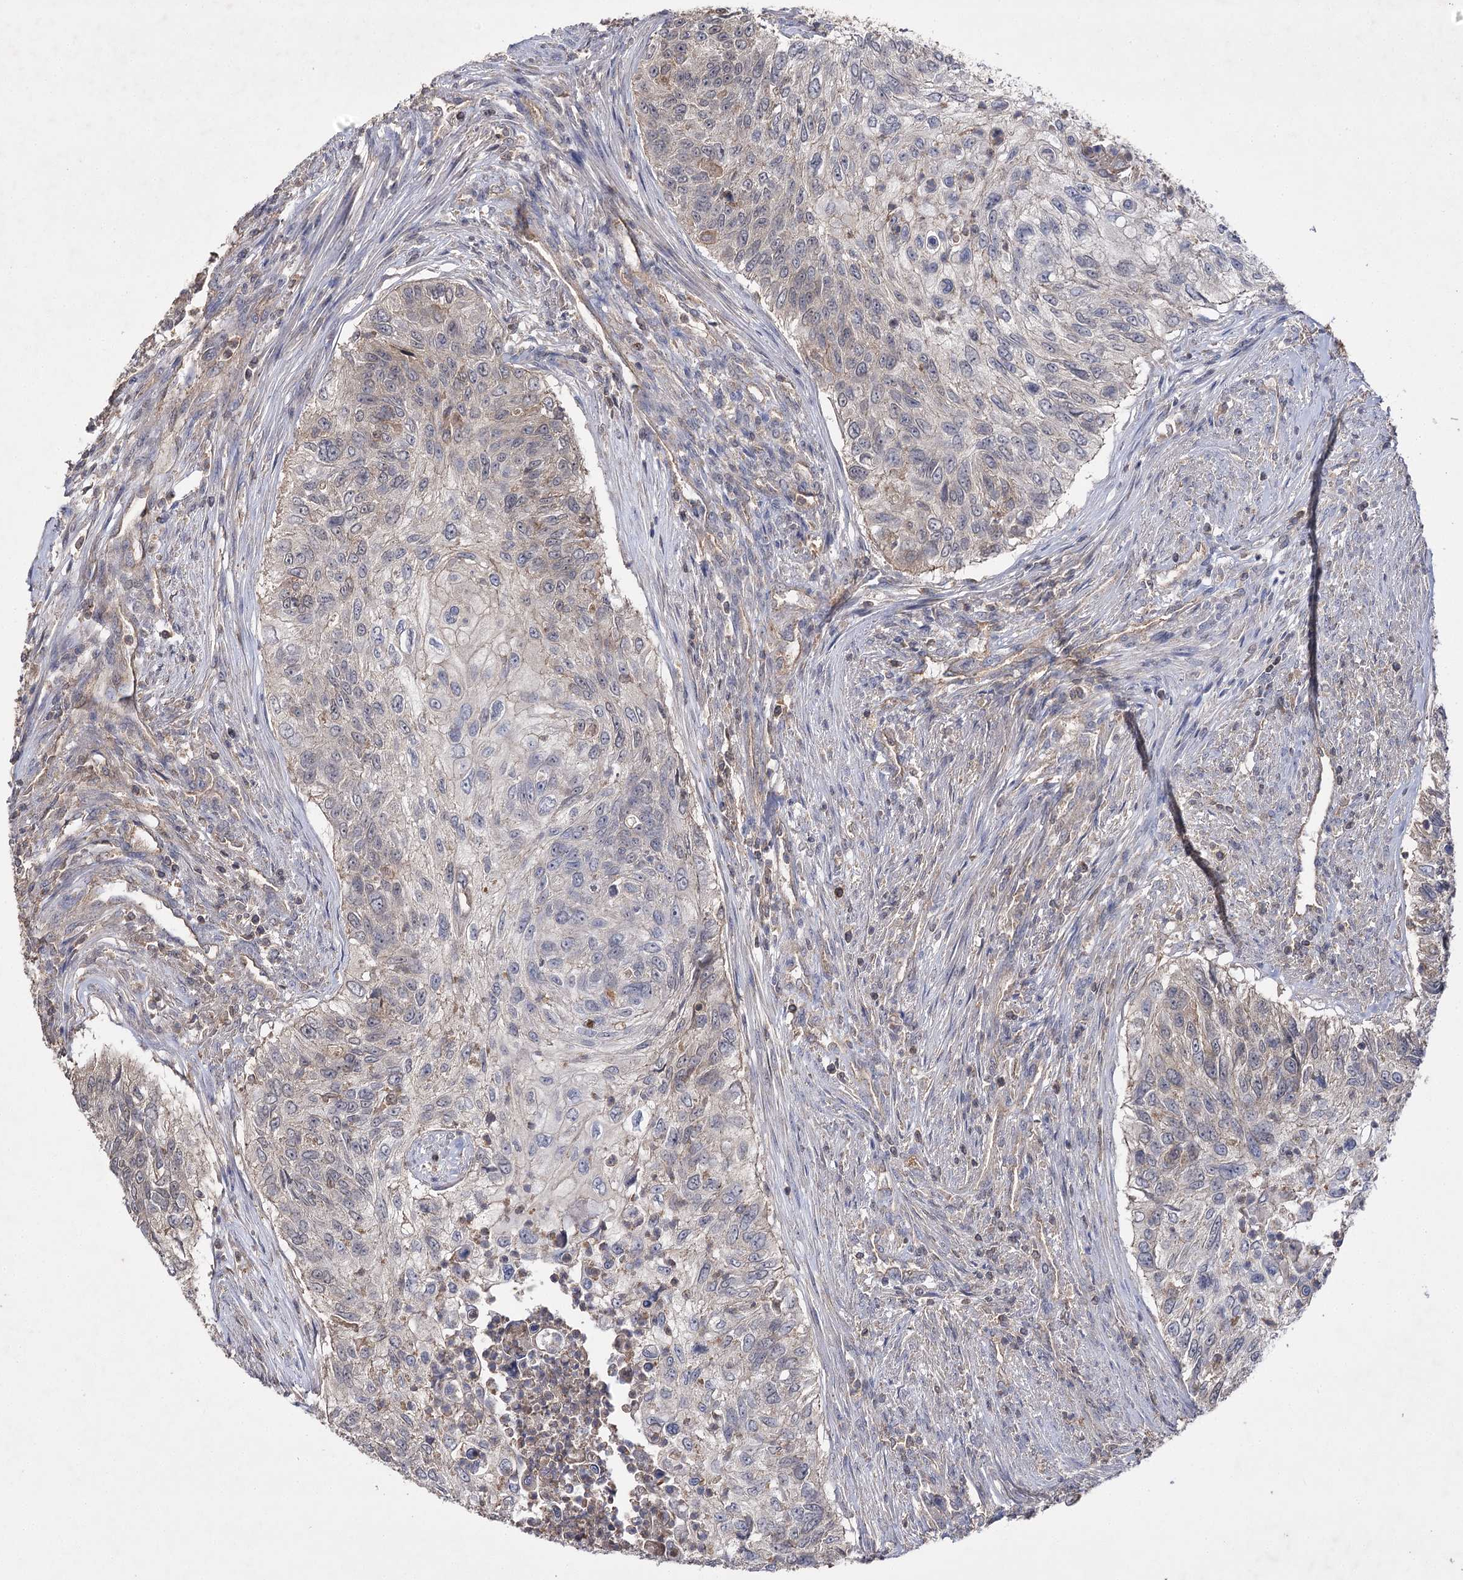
{"staining": {"intensity": "negative", "quantity": "none", "location": "none"}, "tissue": "urothelial cancer", "cell_type": "Tumor cells", "image_type": "cancer", "snomed": [{"axis": "morphology", "description": "Urothelial carcinoma, High grade"}, {"axis": "topography", "description": "Urinary bladder"}], "caption": "Tumor cells show no significant staining in urothelial cancer. Nuclei are stained in blue.", "gene": "BCR", "patient": {"sex": "female", "age": 60}}